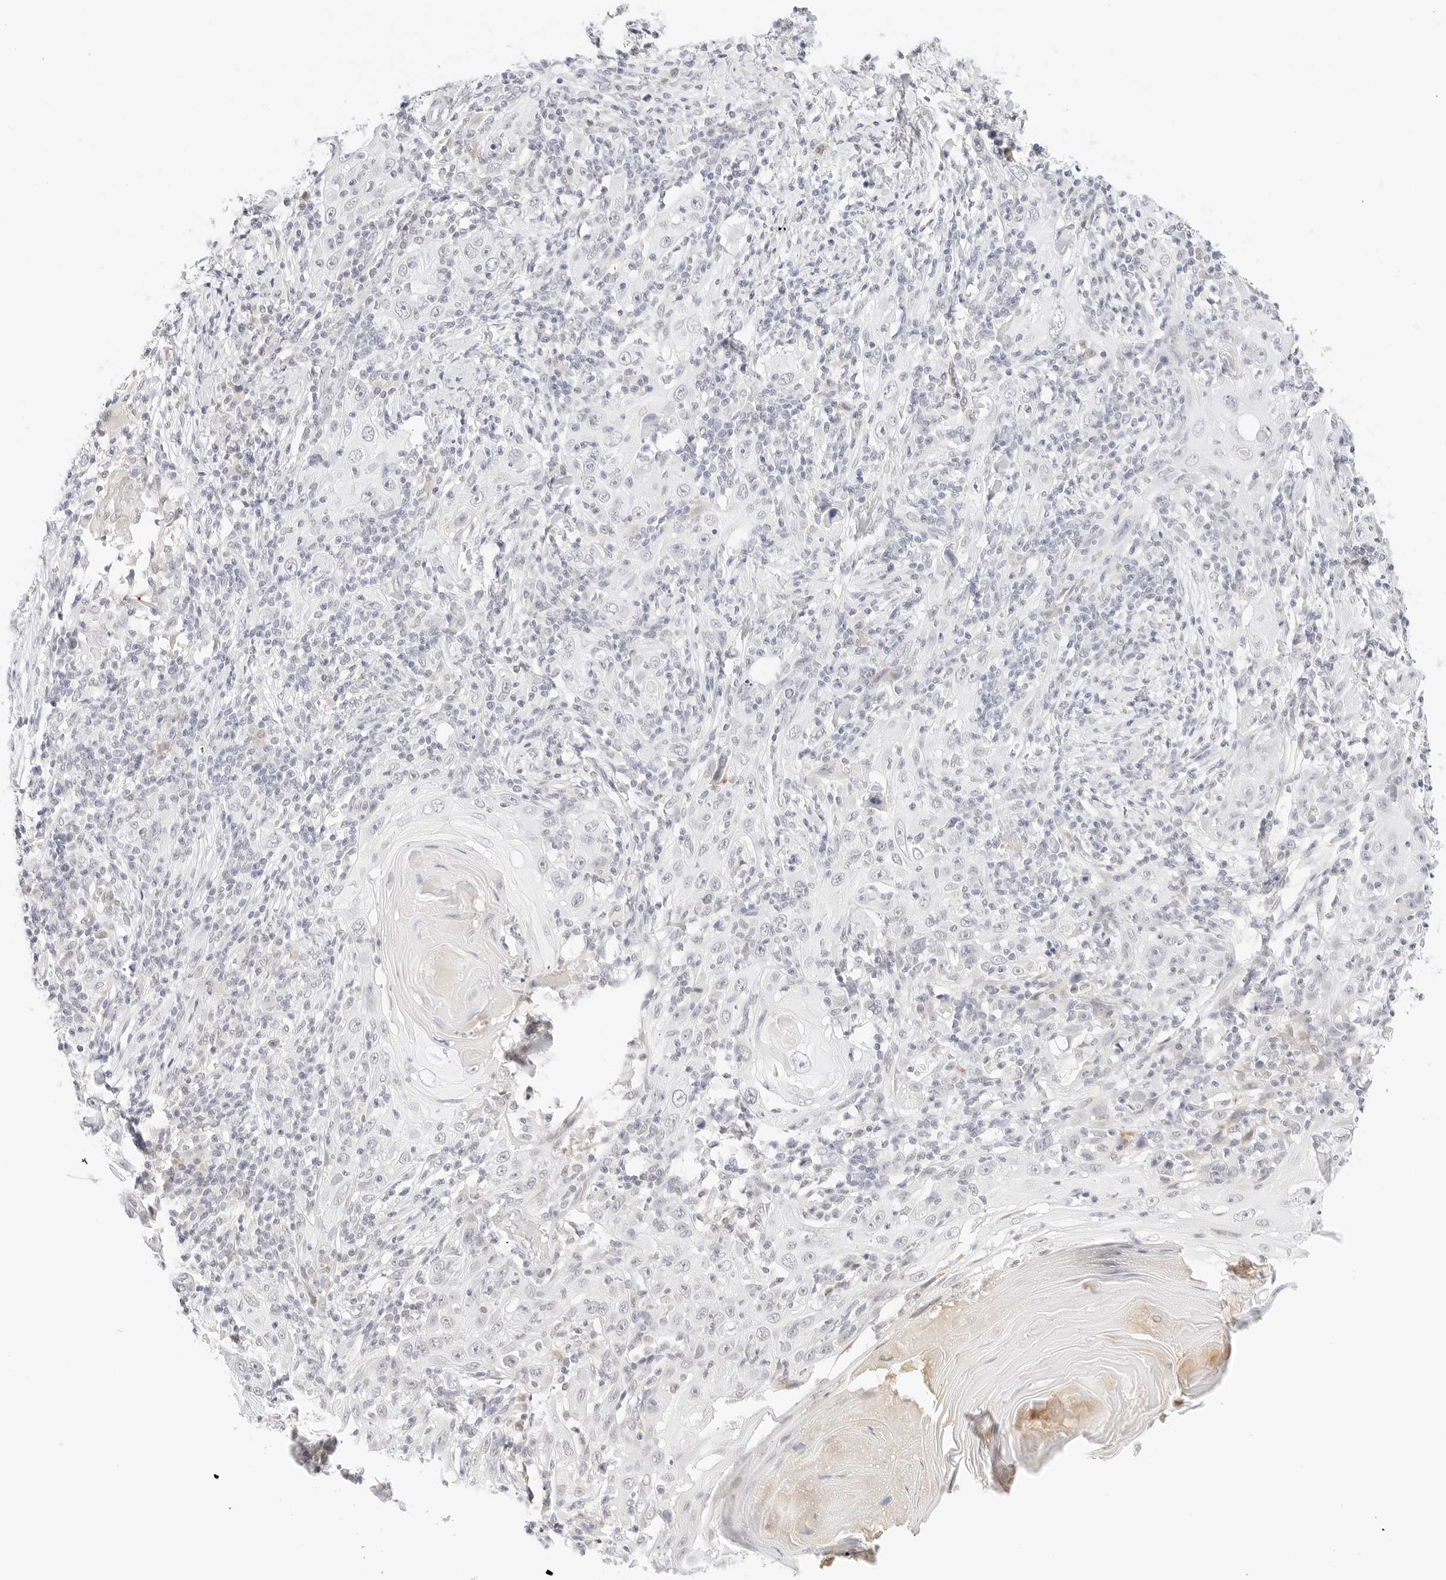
{"staining": {"intensity": "negative", "quantity": "none", "location": "none"}, "tissue": "skin cancer", "cell_type": "Tumor cells", "image_type": "cancer", "snomed": [{"axis": "morphology", "description": "Squamous cell carcinoma, NOS"}, {"axis": "topography", "description": "Skin"}], "caption": "The immunohistochemistry histopathology image has no significant staining in tumor cells of skin cancer tissue.", "gene": "XKR4", "patient": {"sex": "female", "age": 88}}